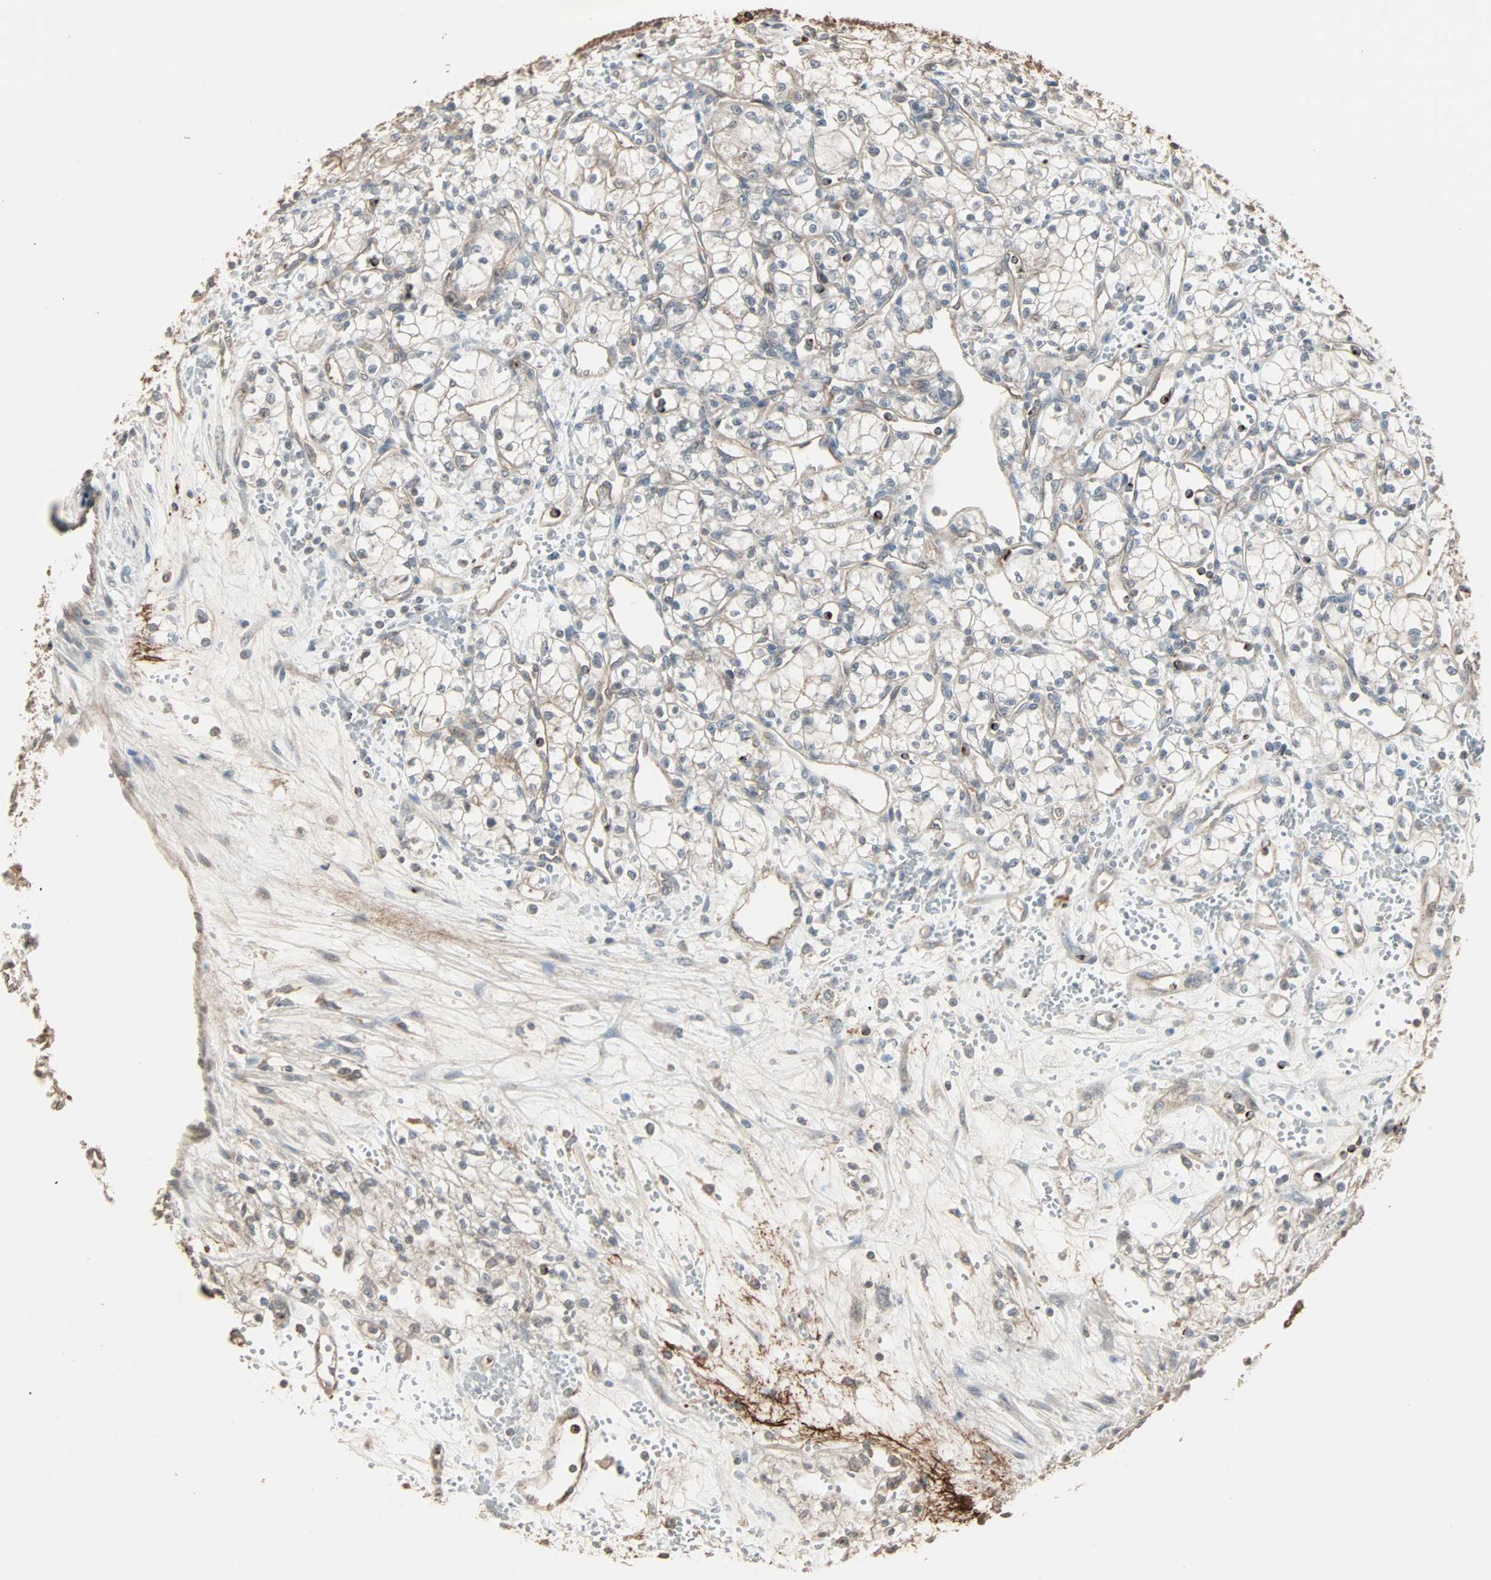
{"staining": {"intensity": "moderate", "quantity": ">75%", "location": "cytoplasmic/membranous"}, "tissue": "renal cancer", "cell_type": "Tumor cells", "image_type": "cancer", "snomed": [{"axis": "morphology", "description": "Normal tissue, NOS"}, {"axis": "morphology", "description": "Adenocarcinoma, NOS"}, {"axis": "topography", "description": "Kidney"}], "caption": "Protein staining of renal adenocarcinoma tissue shows moderate cytoplasmic/membranous positivity in approximately >75% of tumor cells.", "gene": "CALCRL", "patient": {"sex": "male", "age": 59}}